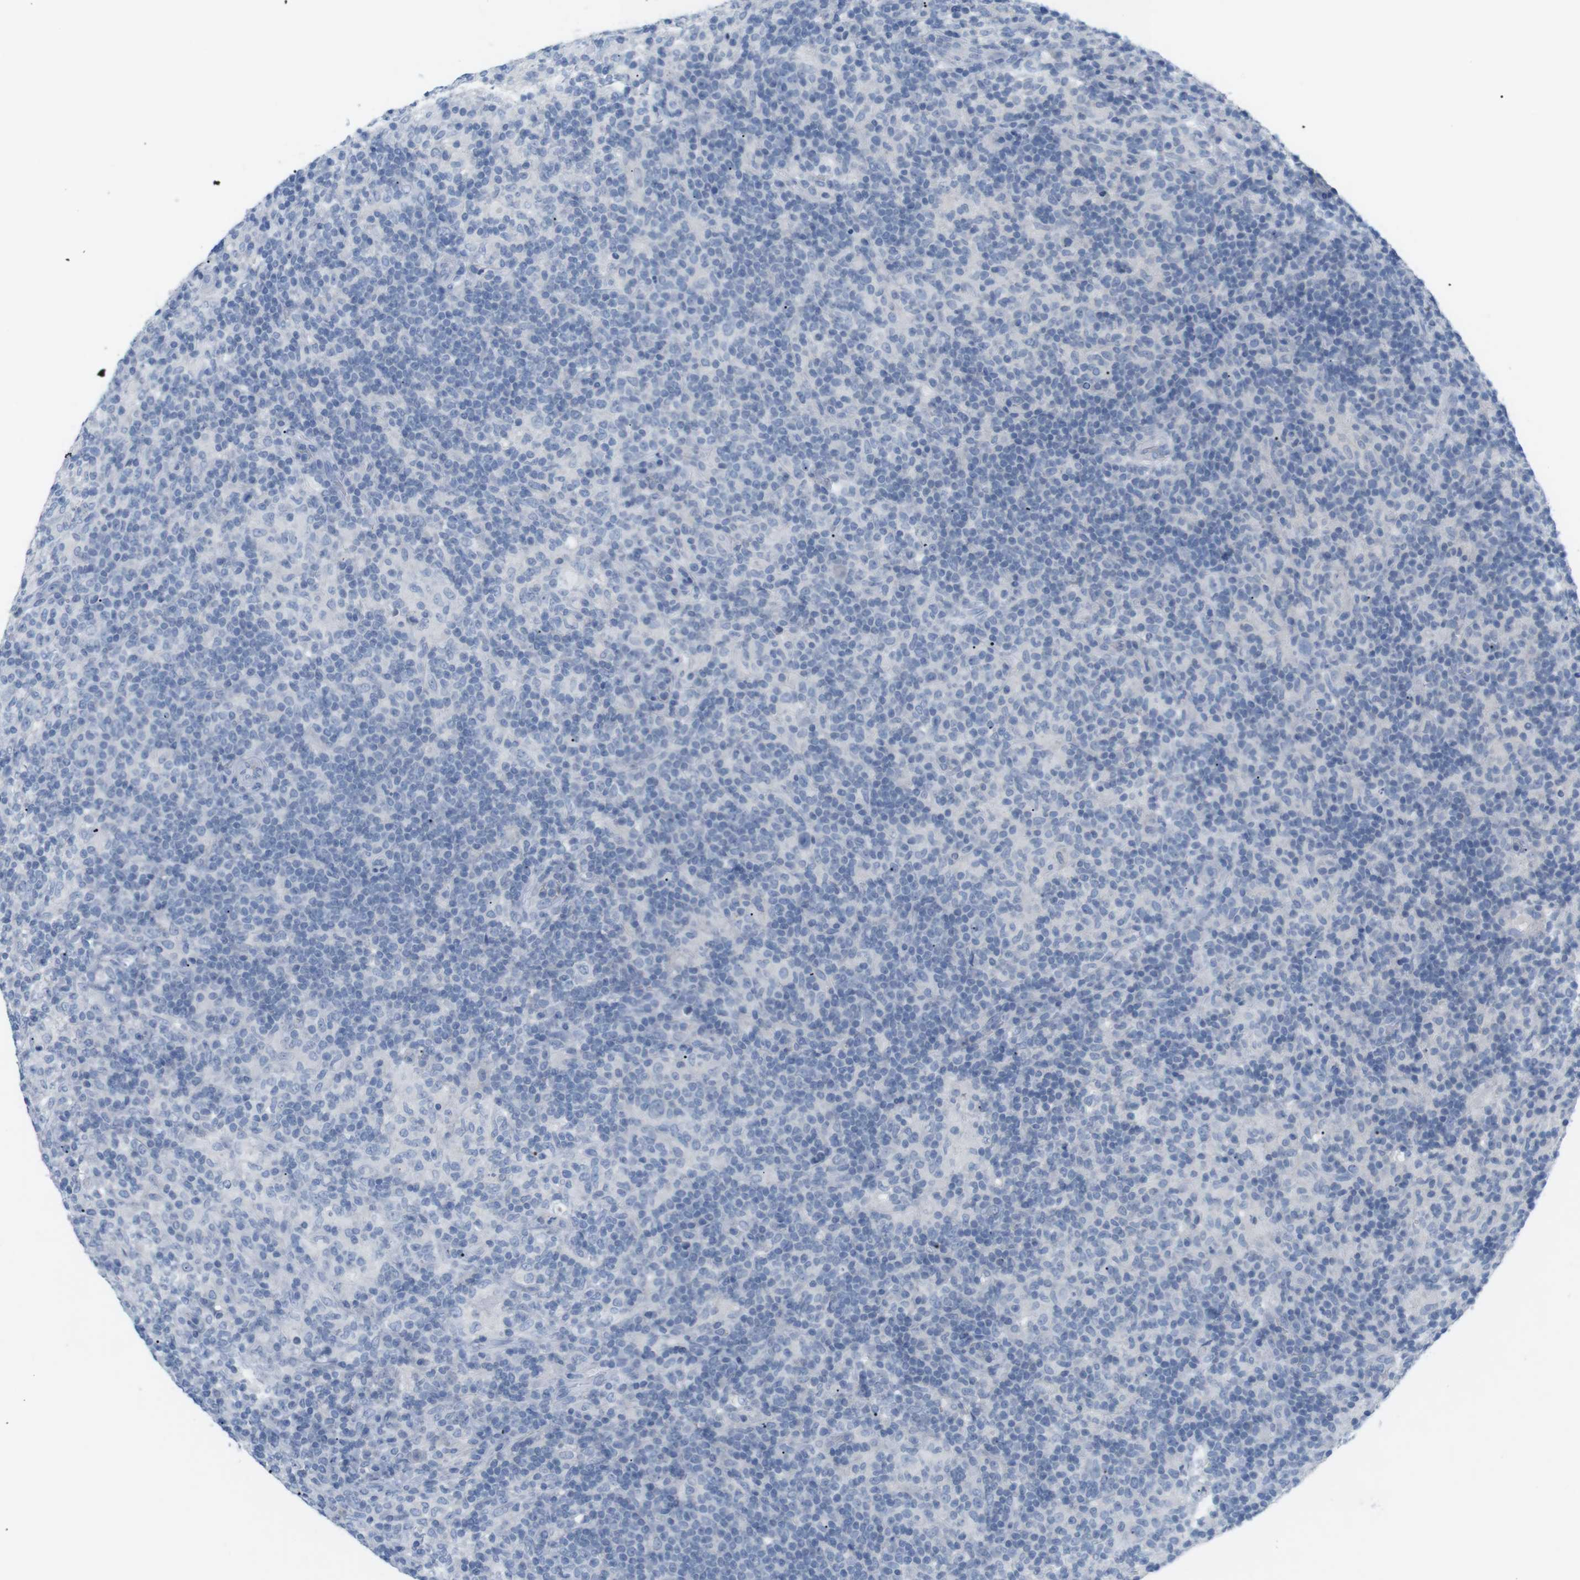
{"staining": {"intensity": "negative", "quantity": "none", "location": "none"}, "tissue": "lymphoma", "cell_type": "Tumor cells", "image_type": "cancer", "snomed": [{"axis": "morphology", "description": "Hodgkin's disease, NOS"}, {"axis": "topography", "description": "Lymph node"}], "caption": "This is an IHC image of lymphoma. There is no staining in tumor cells.", "gene": "HBG2", "patient": {"sex": "male", "age": 70}}